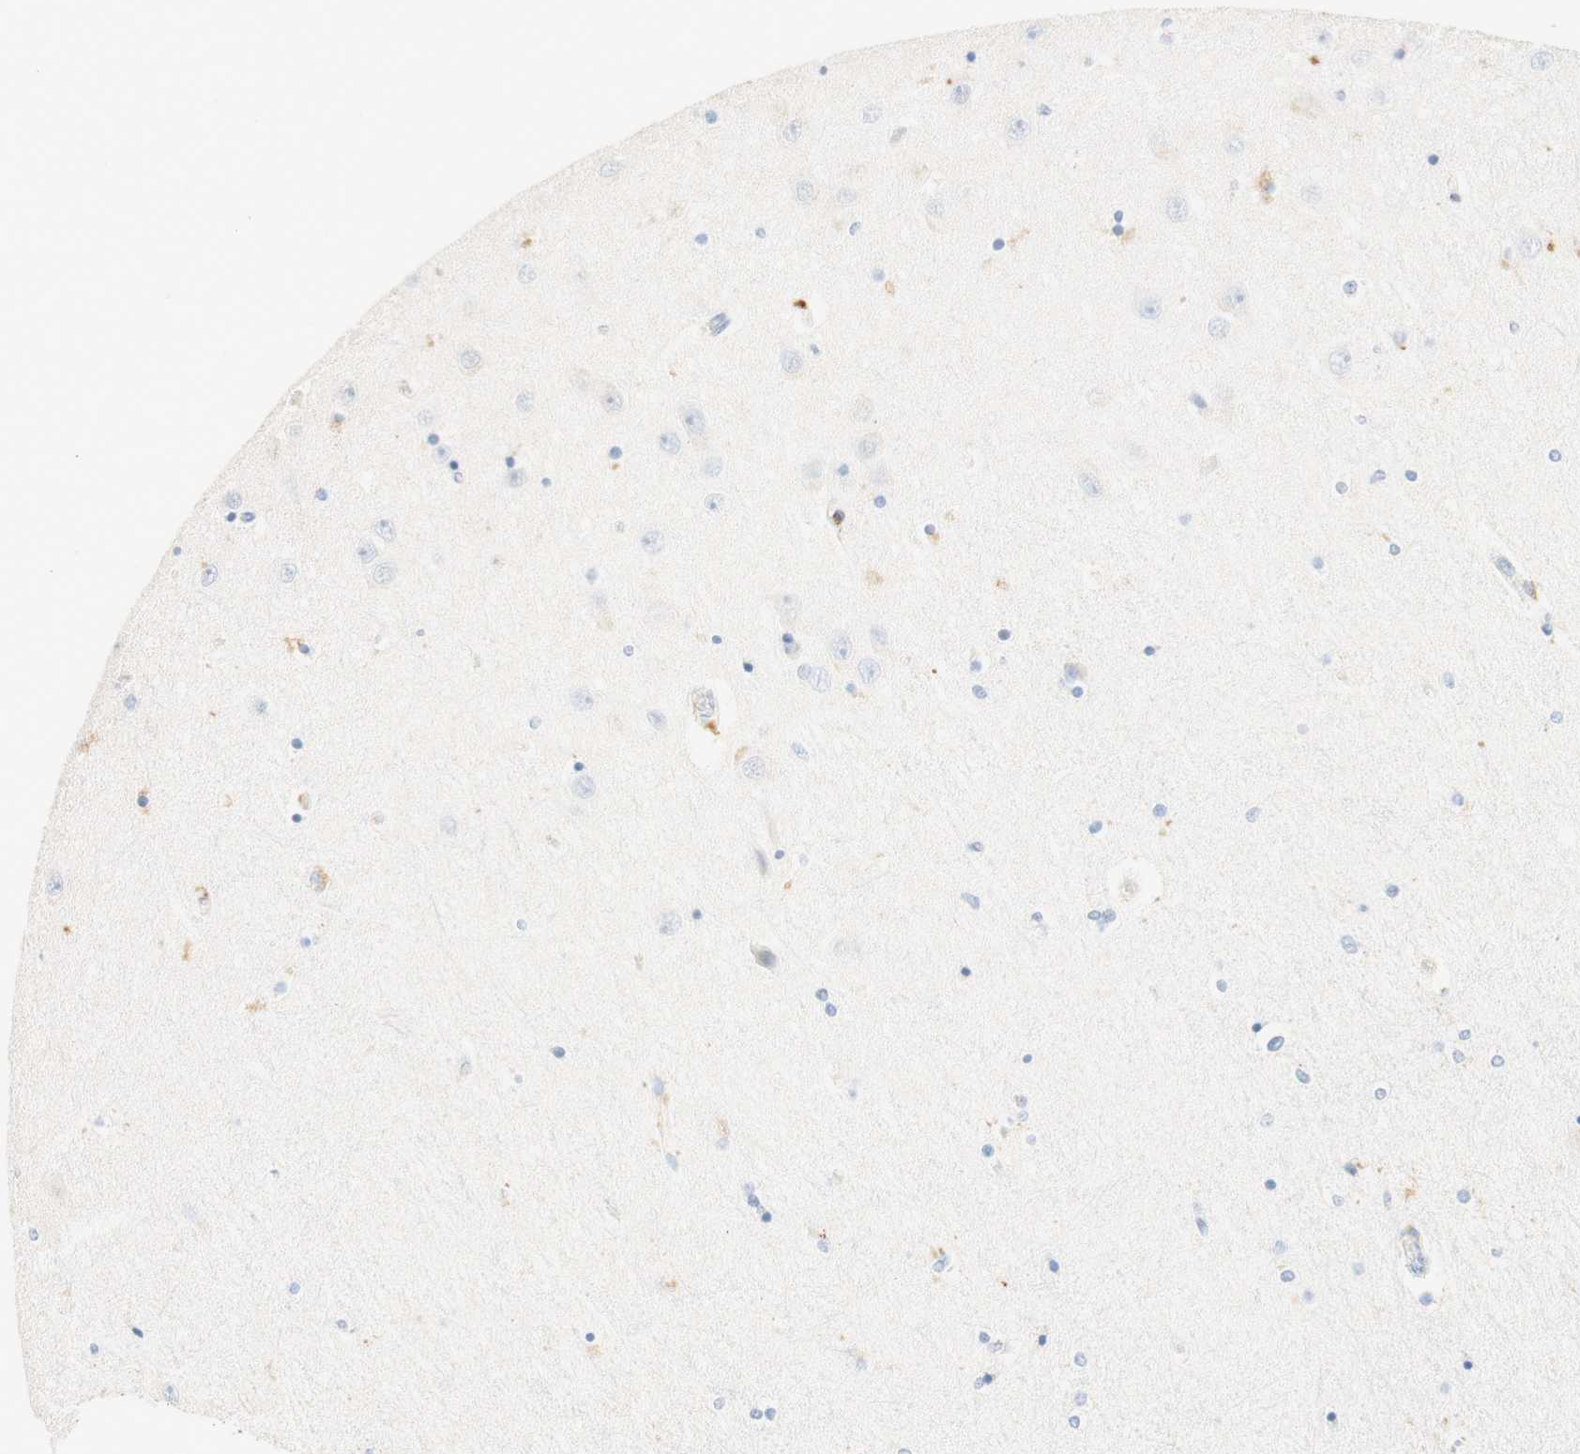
{"staining": {"intensity": "negative", "quantity": "none", "location": "none"}, "tissue": "hippocampus", "cell_type": "Glial cells", "image_type": "normal", "snomed": [{"axis": "morphology", "description": "Normal tissue, NOS"}, {"axis": "topography", "description": "Hippocampus"}], "caption": "Micrograph shows no protein expression in glial cells of benign hippocampus.", "gene": "CD63", "patient": {"sex": "female", "age": 54}}